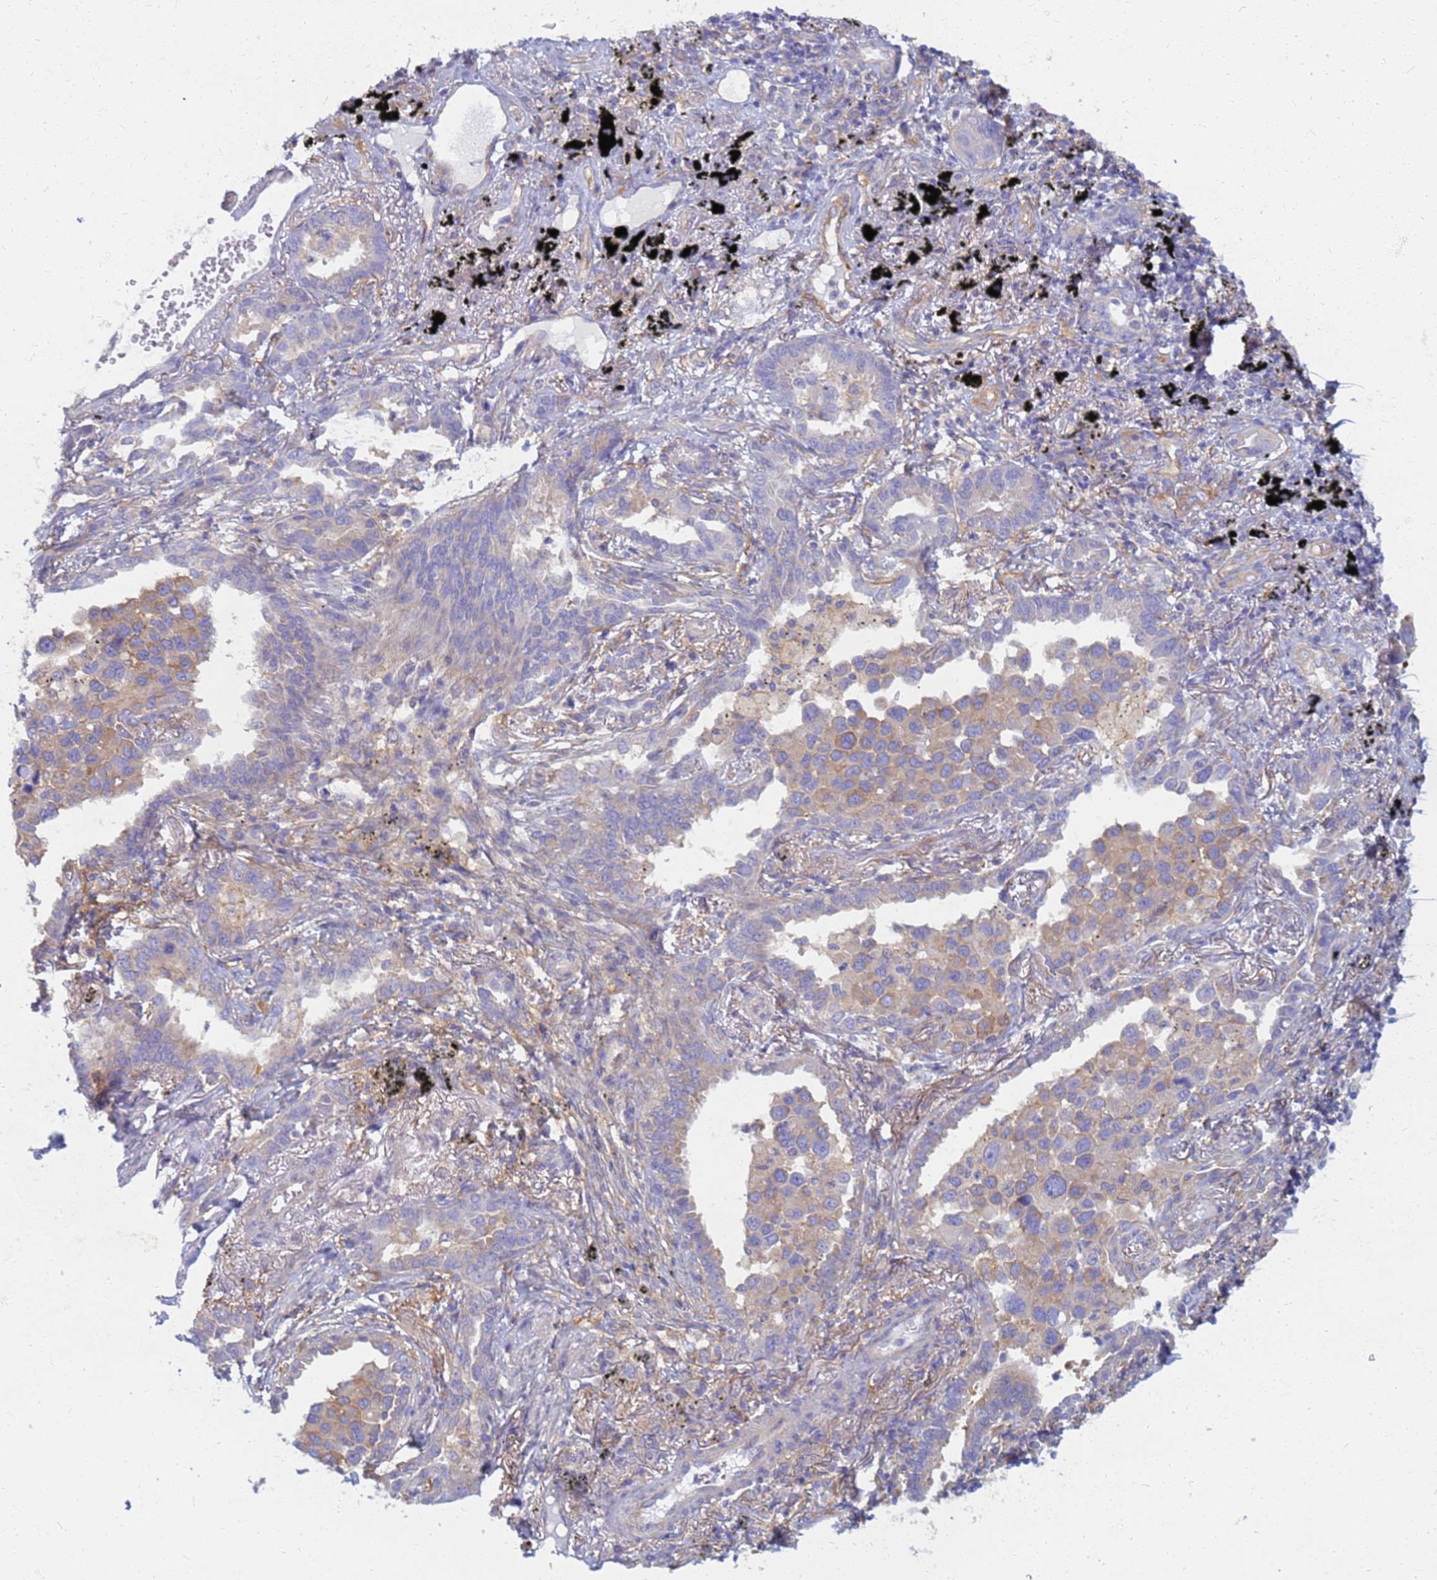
{"staining": {"intensity": "weak", "quantity": ">75%", "location": "cytoplasmic/membranous"}, "tissue": "lung cancer", "cell_type": "Tumor cells", "image_type": "cancer", "snomed": [{"axis": "morphology", "description": "Adenocarcinoma, NOS"}, {"axis": "topography", "description": "Lung"}], "caption": "Lung cancer (adenocarcinoma) stained with a brown dye shows weak cytoplasmic/membranous positive expression in approximately >75% of tumor cells.", "gene": "EEA1", "patient": {"sex": "male", "age": 67}}